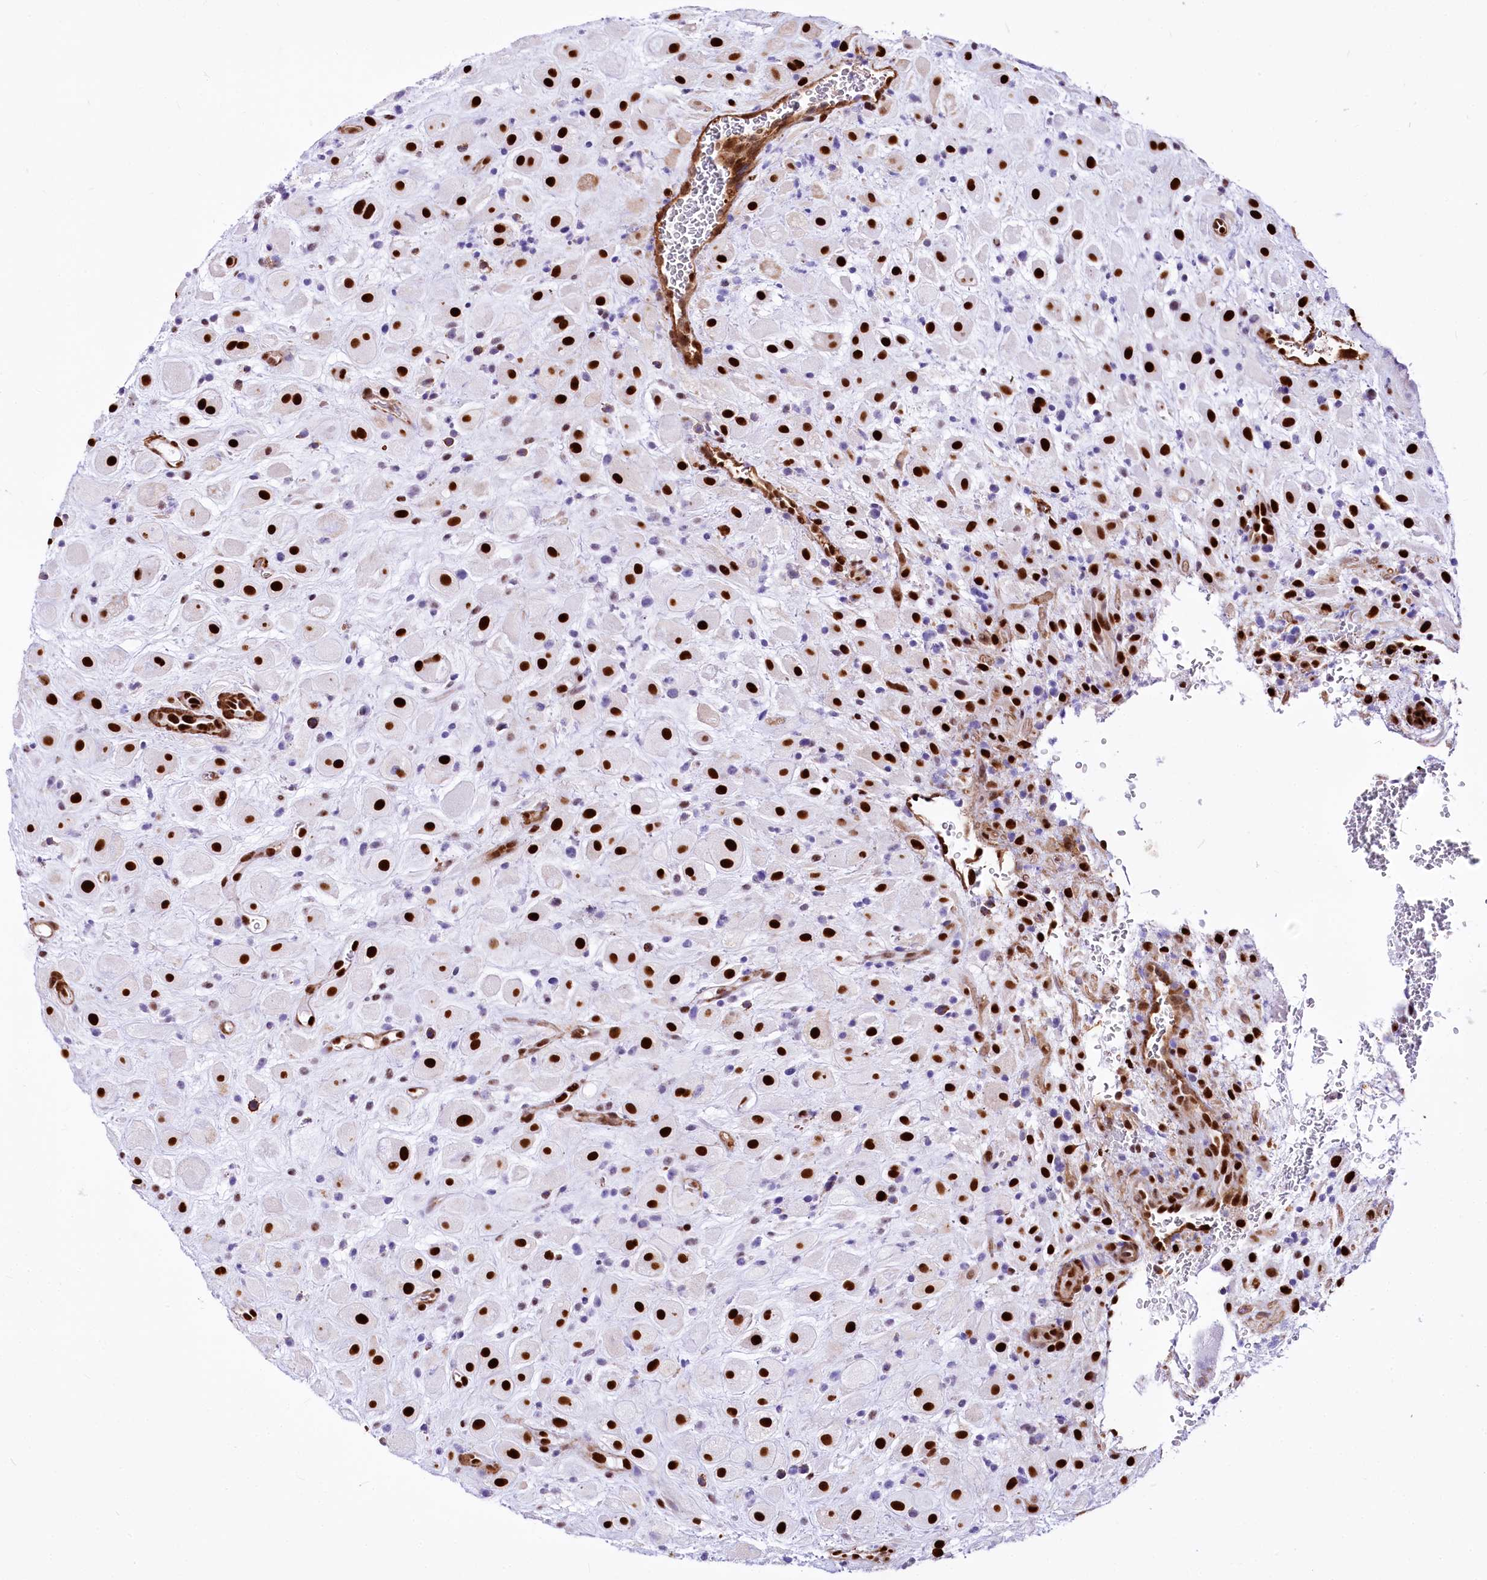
{"staining": {"intensity": "strong", "quantity": ">75%", "location": "nuclear"}, "tissue": "placenta", "cell_type": "Decidual cells", "image_type": "normal", "snomed": [{"axis": "morphology", "description": "Normal tissue, NOS"}, {"axis": "topography", "description": "Placenta"}], "caption": "Immunohistochemical staining of unremarkable human placenta exhibits high levels of strong nuclear expression in about >75% of decidual cells. (Brightfield microscopy of DAB IHC at high magnification).", "gene": "PTMS", "patient": {"sex": "female", "age": 35}}